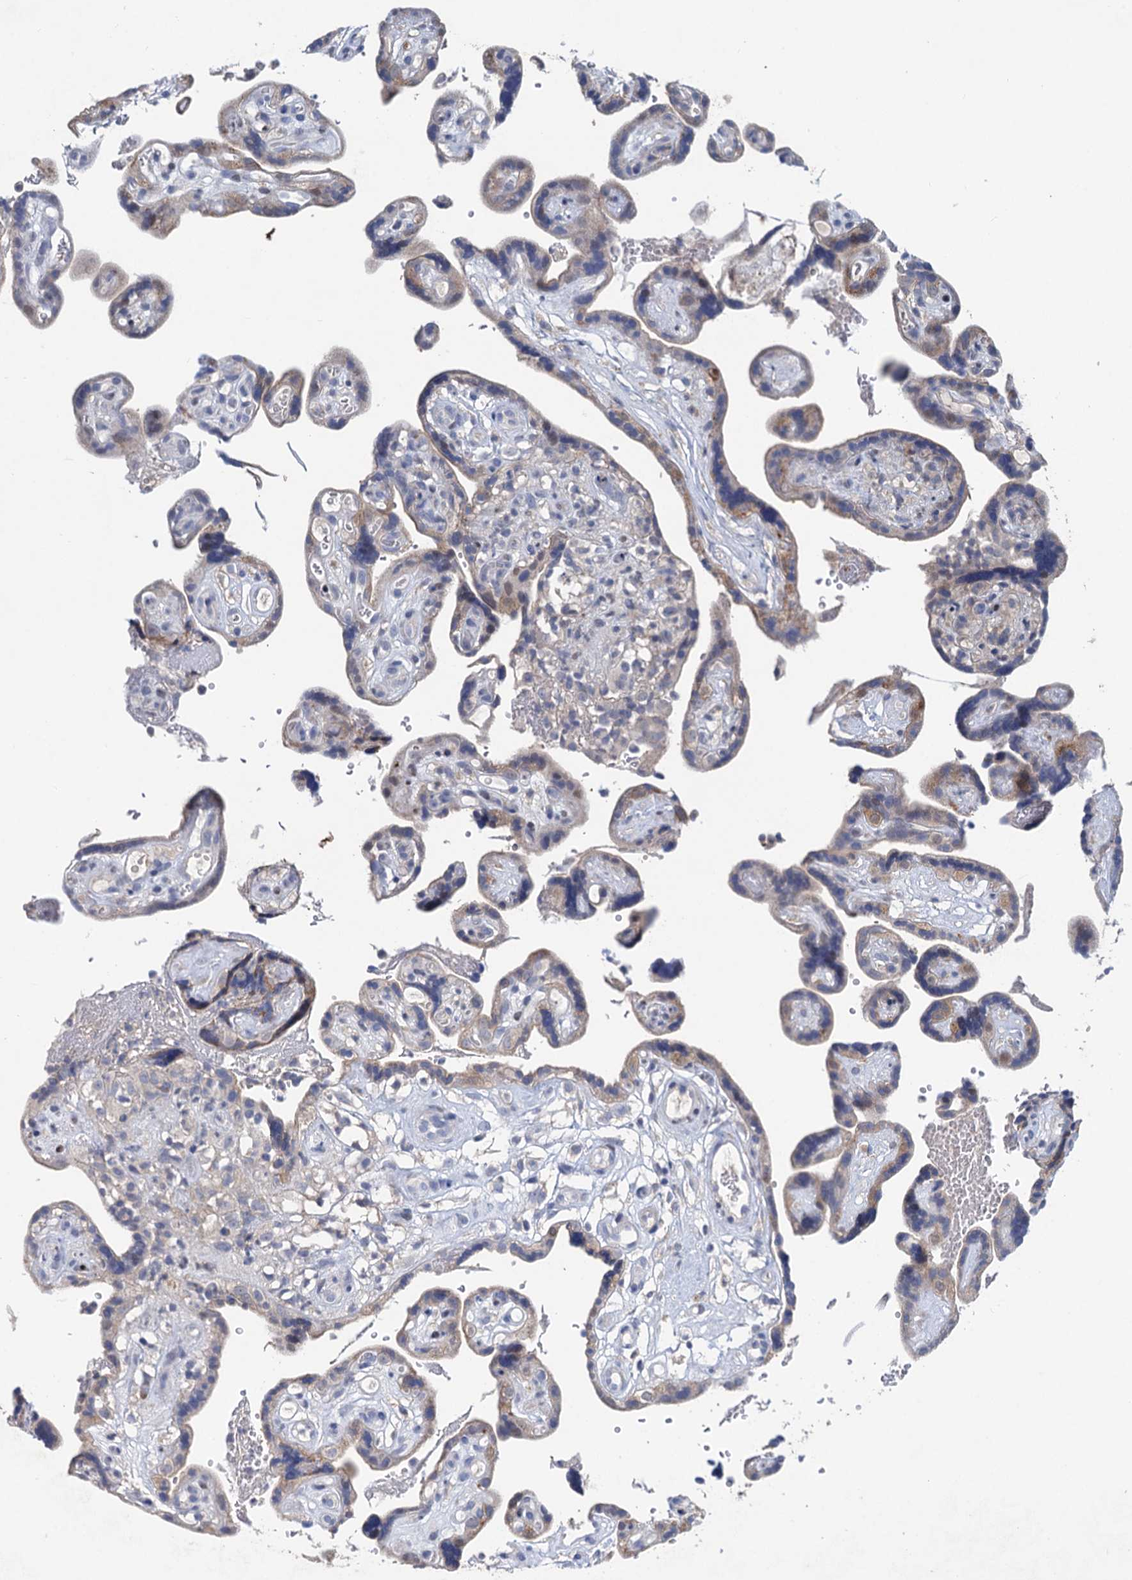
{"staining": {"intensity": "negative", "quantity": "none", "location": "none"}, "tissue": "placenta", "cell_type": "Decidual cells", "image_type": "normal", "snomed": [{"axis": "morphology", "description": "Normal tissue, NOS"}, {"axis": "topography", "description": "Placenta"}], "caption": "Benign placenta was stained to show a protein in brown. There is no significant positivity in decidual cells.", "gene": "ESYT3", "patient": {"sex": "female", "age": 30}}